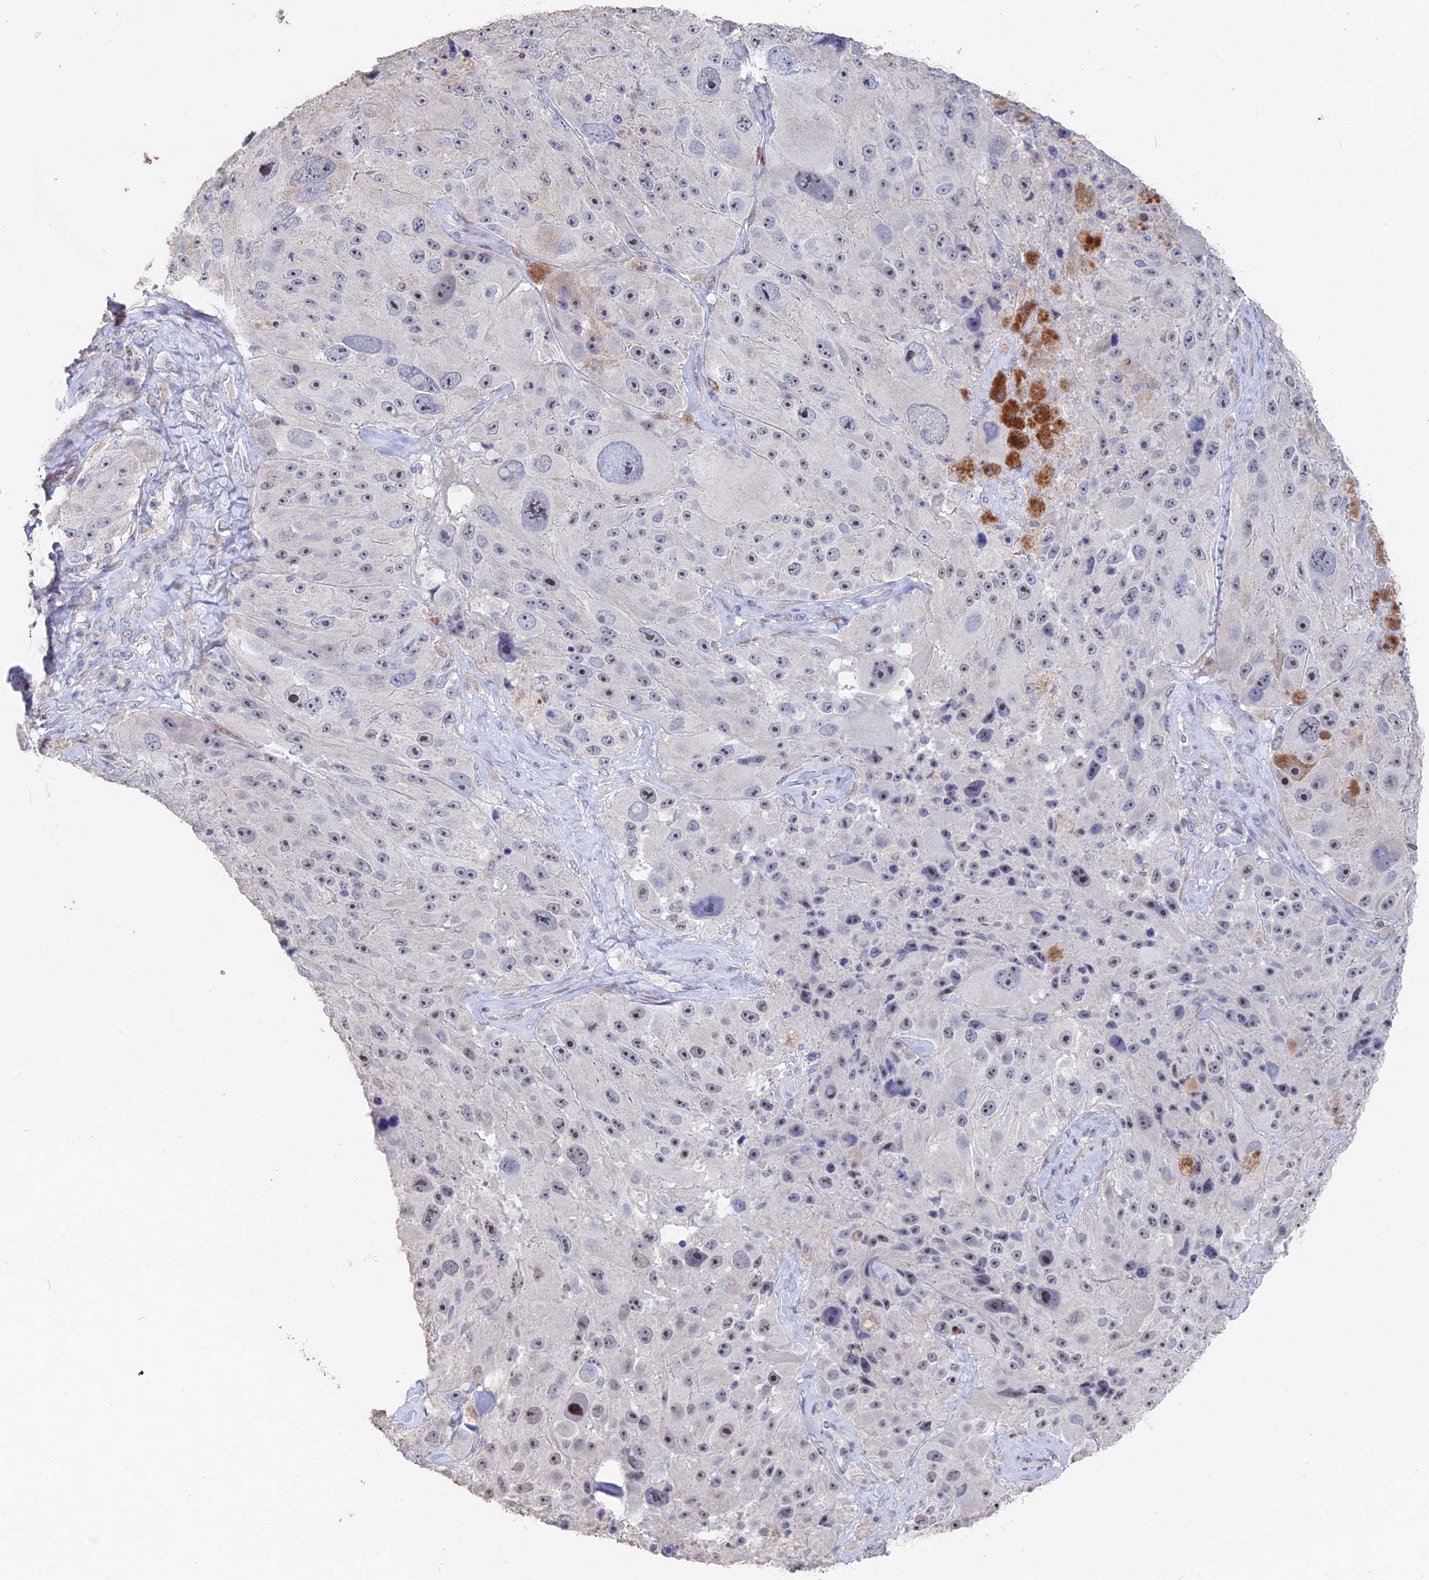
{"staining": {"intensity": "moderate", "quantity": "<25%", "location": "nuclear"}, "tissue": "melanoma", "cell_type": "Tumor cells", "image_type": "cancer", "snomed": [{"axis": "morphology", "description": "Malignant melanoma, Metastatic site"}, {"axis": "topography", "description": "Lymph node"}], "caption": "There is low levels of moderate nuclear expression in tumor cells of malignant melanoma (metastatic site), as demonstrated by immunohistochemical staining (brown color).", "gene": "SEMG2", "patient": {"sex": "male", "age": 62}}